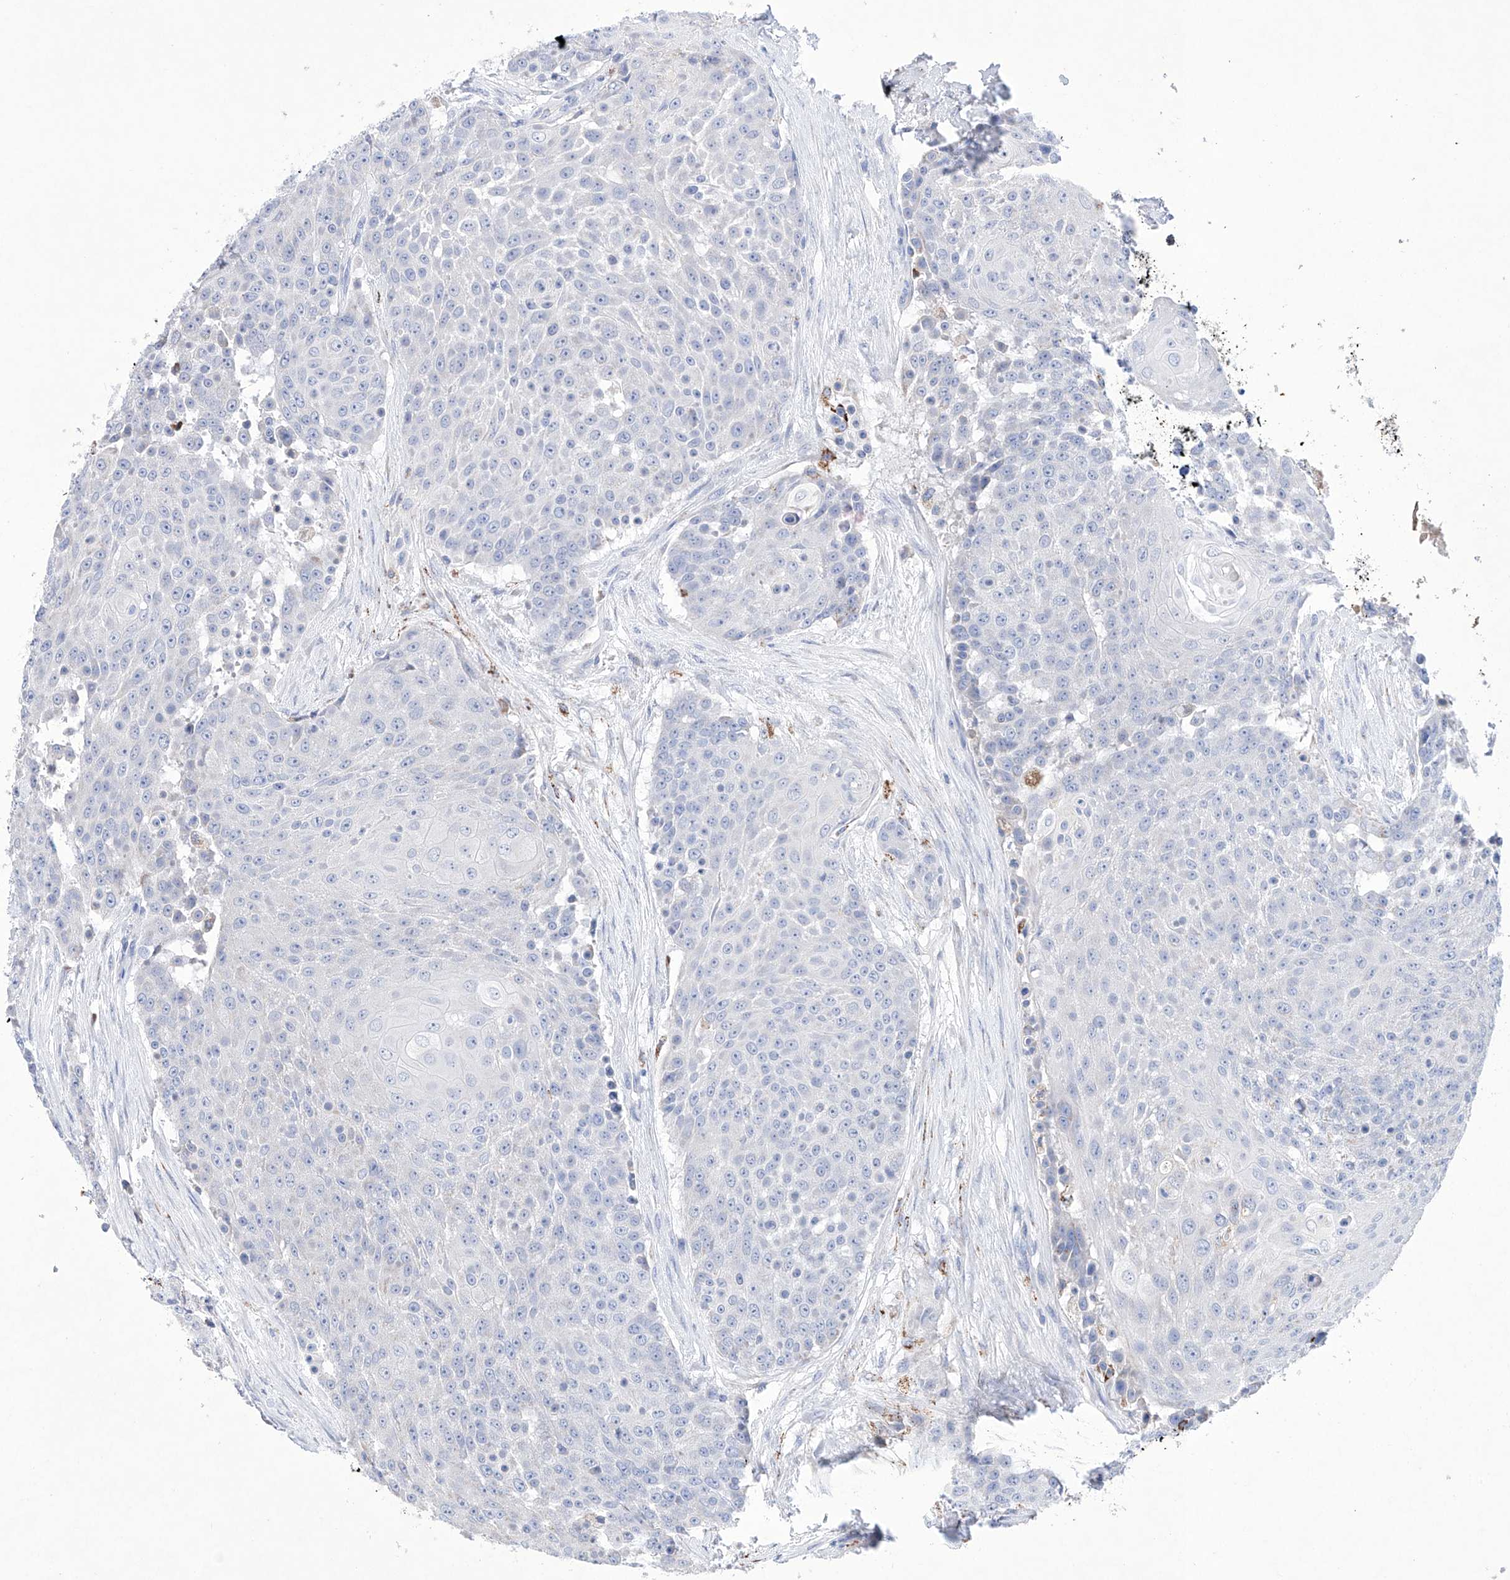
{"staining": {"intensity": "negative", "quantity": "none", "location": "none"}, "tissue": "urothelial cancer", "cell_type": "Tumor cells", "image_type": "cancer", "snomed": [{"axis": "morphology", "description": "Urothelial carcinoma, High grade"}, {"axis": "topography", "description": "Urinary bladder"}], "caption": "The histopathology image reveals no significant staining in tumor cells of urothelial cancer.", "gene": "NRROS", "patient": {"sex": "female", "age": 63}}